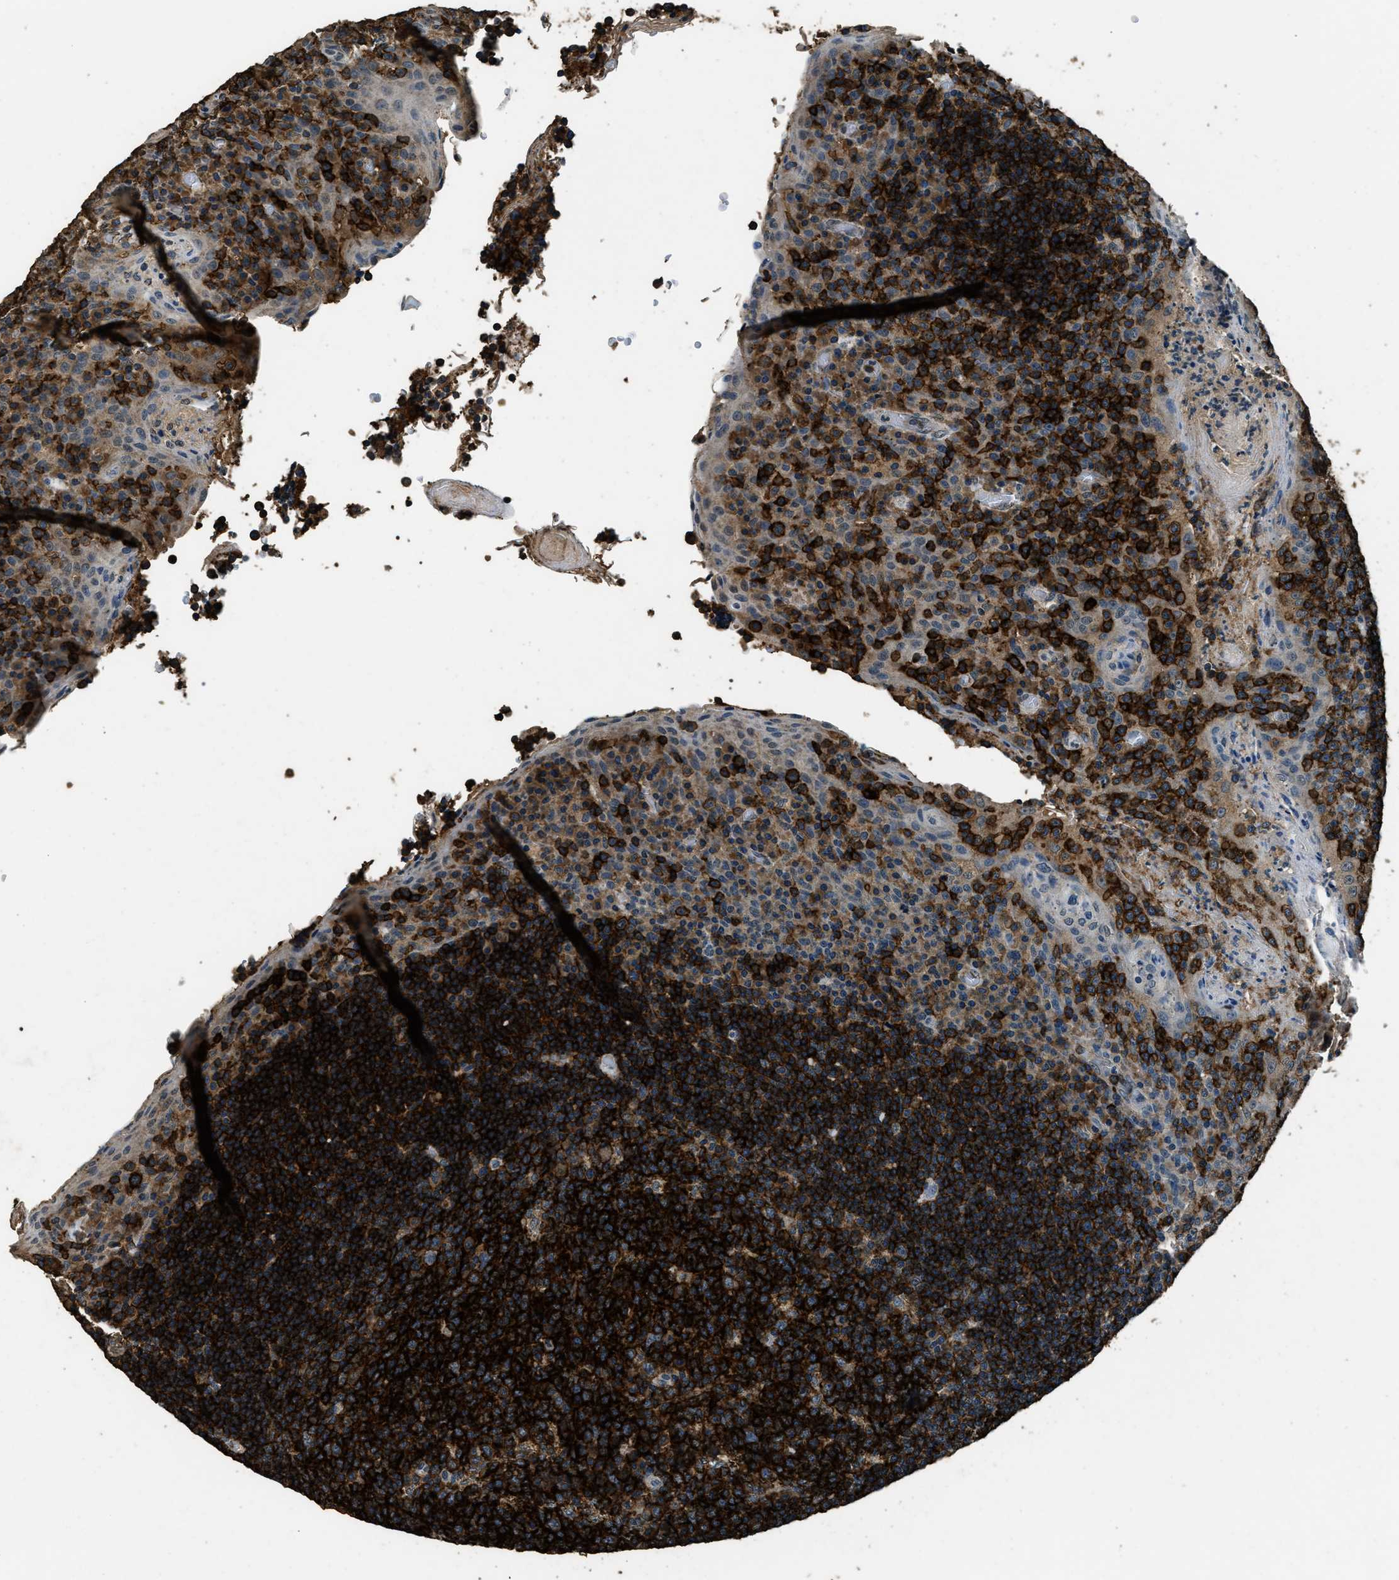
{"staining": {"intensity": "strong", "quantity": ">75%", "location": "cytoplasmic/membranous"}, "tissue": "tonsil", "cell_type": "Germinal center cells", "image_type": "normal", "snomed": [{"axis": "morphology", "description": "Normal tissue, NOS"}, {"axis": "topography", "description": "Tonsil"}], "caption": "Immunohistochemistry (IHC) of benign tonsil demonstrates high levels of strong cytoplasmic/membranous staining in approximately >75% of germinal center cells. (DAB IHC, brown staining for protein, blue staining for nuclei).", "gene": "SALL3", "patient": {"sex": "male", "age": 17}}